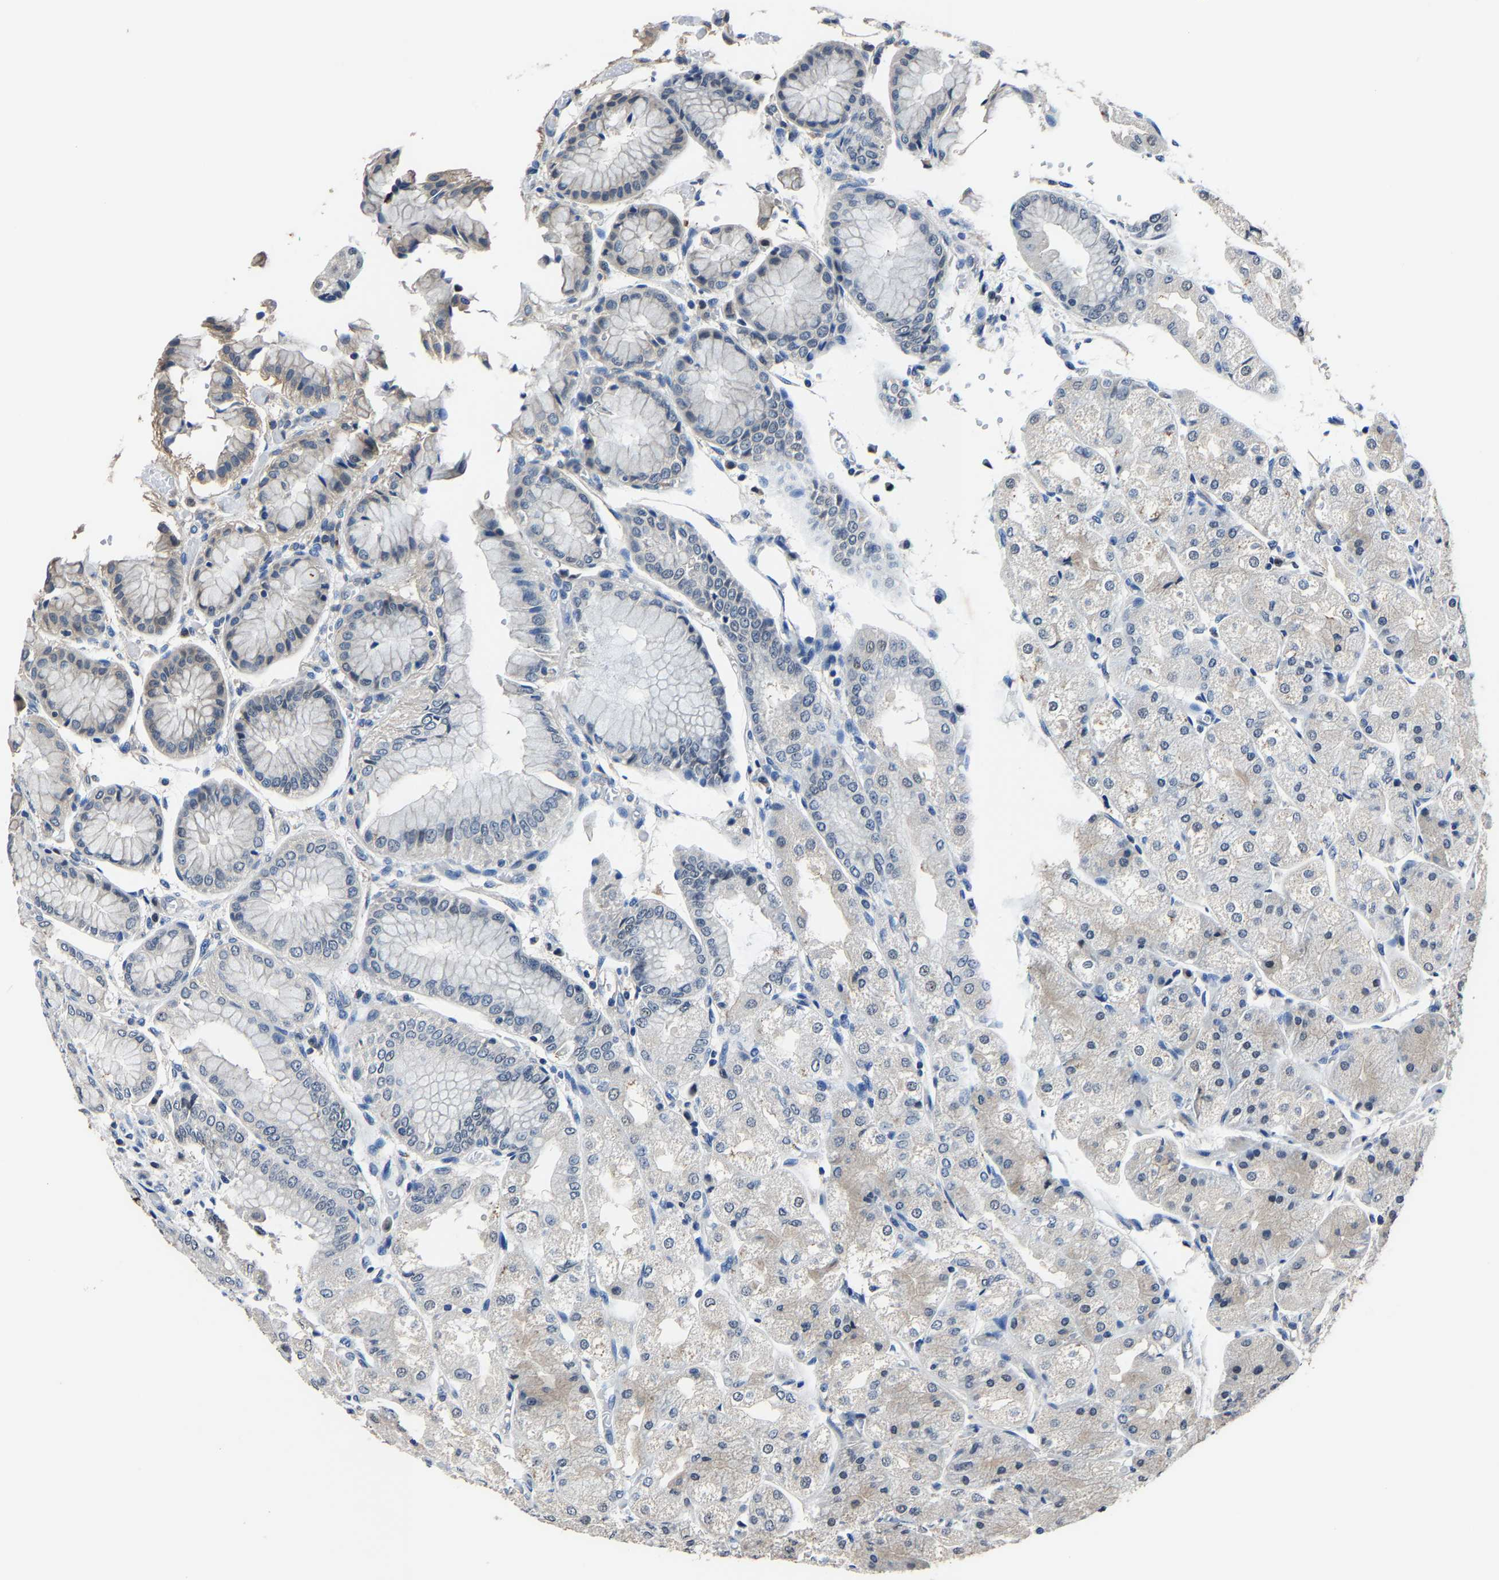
{"staining": {"intensity": "weak", "quantity": "<25%", "location": "cytoplasmic/membranous"}, "tissue": "stomach", "cell_type": "Glandular cells", "image_type": "normal", "snomed": [{"axis": "morphology", "description": "Normal tissue, NOS"}, {"axis": "topography", "description": "Stomach, upper"}], "caption": "Immunohistochemistry photomicrograph of benign stomach: stomach stained with DAB (3,3'-diaminobenzidine) shows no significant protein positivity in glandular cells. (Stains: DAB immunohistochemistry (IHC) with hematoxylin counter stain, Microscopy: brightfield microscopy at high magnification).", "gene": "STRBP", "patient": {"sex": "male", "age": 72}}